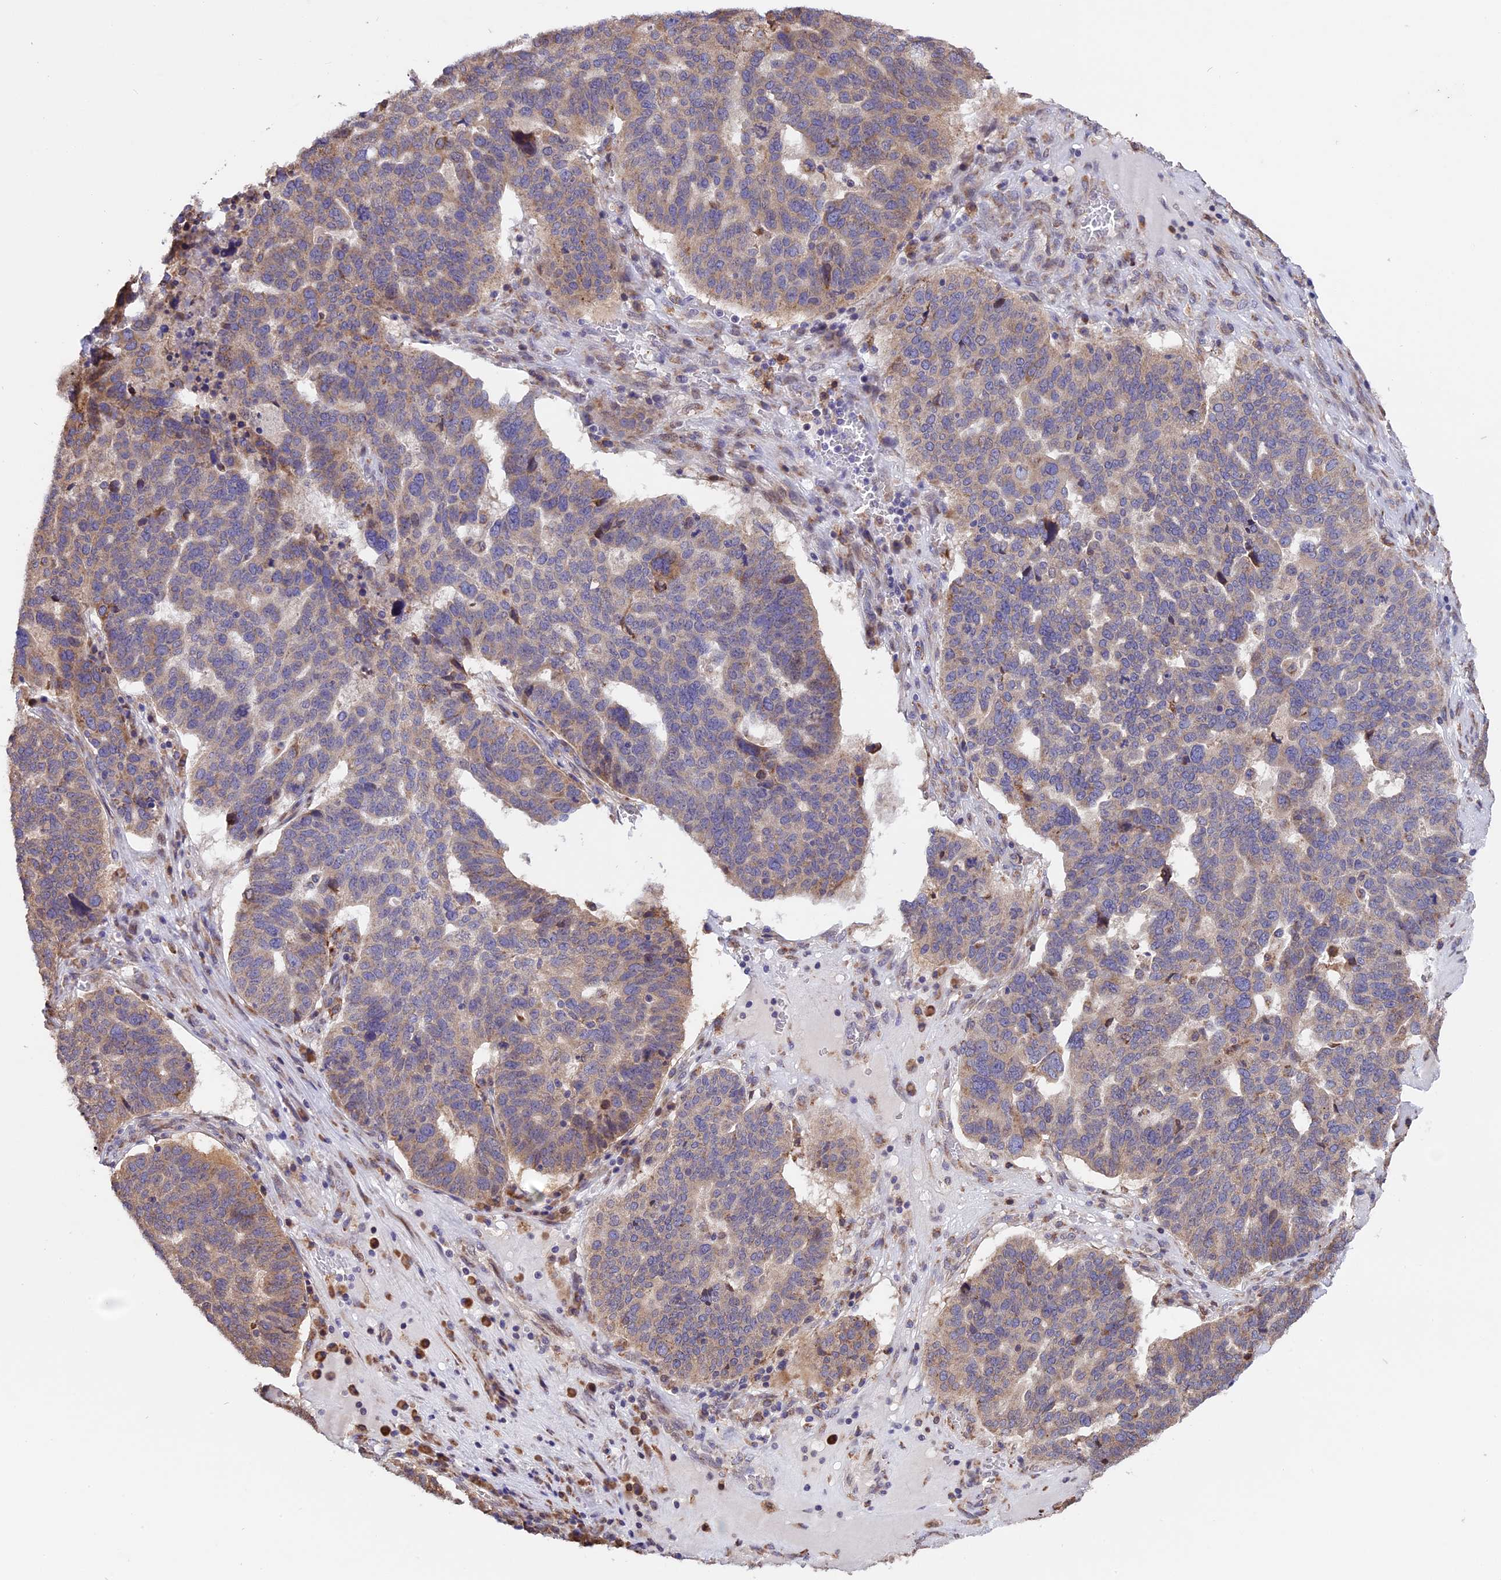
{"staining": {"intensity": "weak", "quantity": "25%-75%", "location": "cytoplasmic/membranous"}, "tissue": "ovarian cancer", "cell_type": "Tumor cells", "image_type": "cancer", "snomed": [{"axis": "morphology", "description": "Cystadenocarcinoma, serous, NOS"}, {"axis": "topography", "description": "Ovary"}], "caption": "DAB immunohistochemical staining of ovarian serous cystadenocarcinoma shows weak cytoplasmic/membranous protein expression in about 25%-75% of tumor cells. (DAB (3,3'-diaminobenzidine) IHC, brown staining for protein, blue staining for nuclei).", "gene": "DMRTA2", "patient": {"sex": "female", "age": 59}}